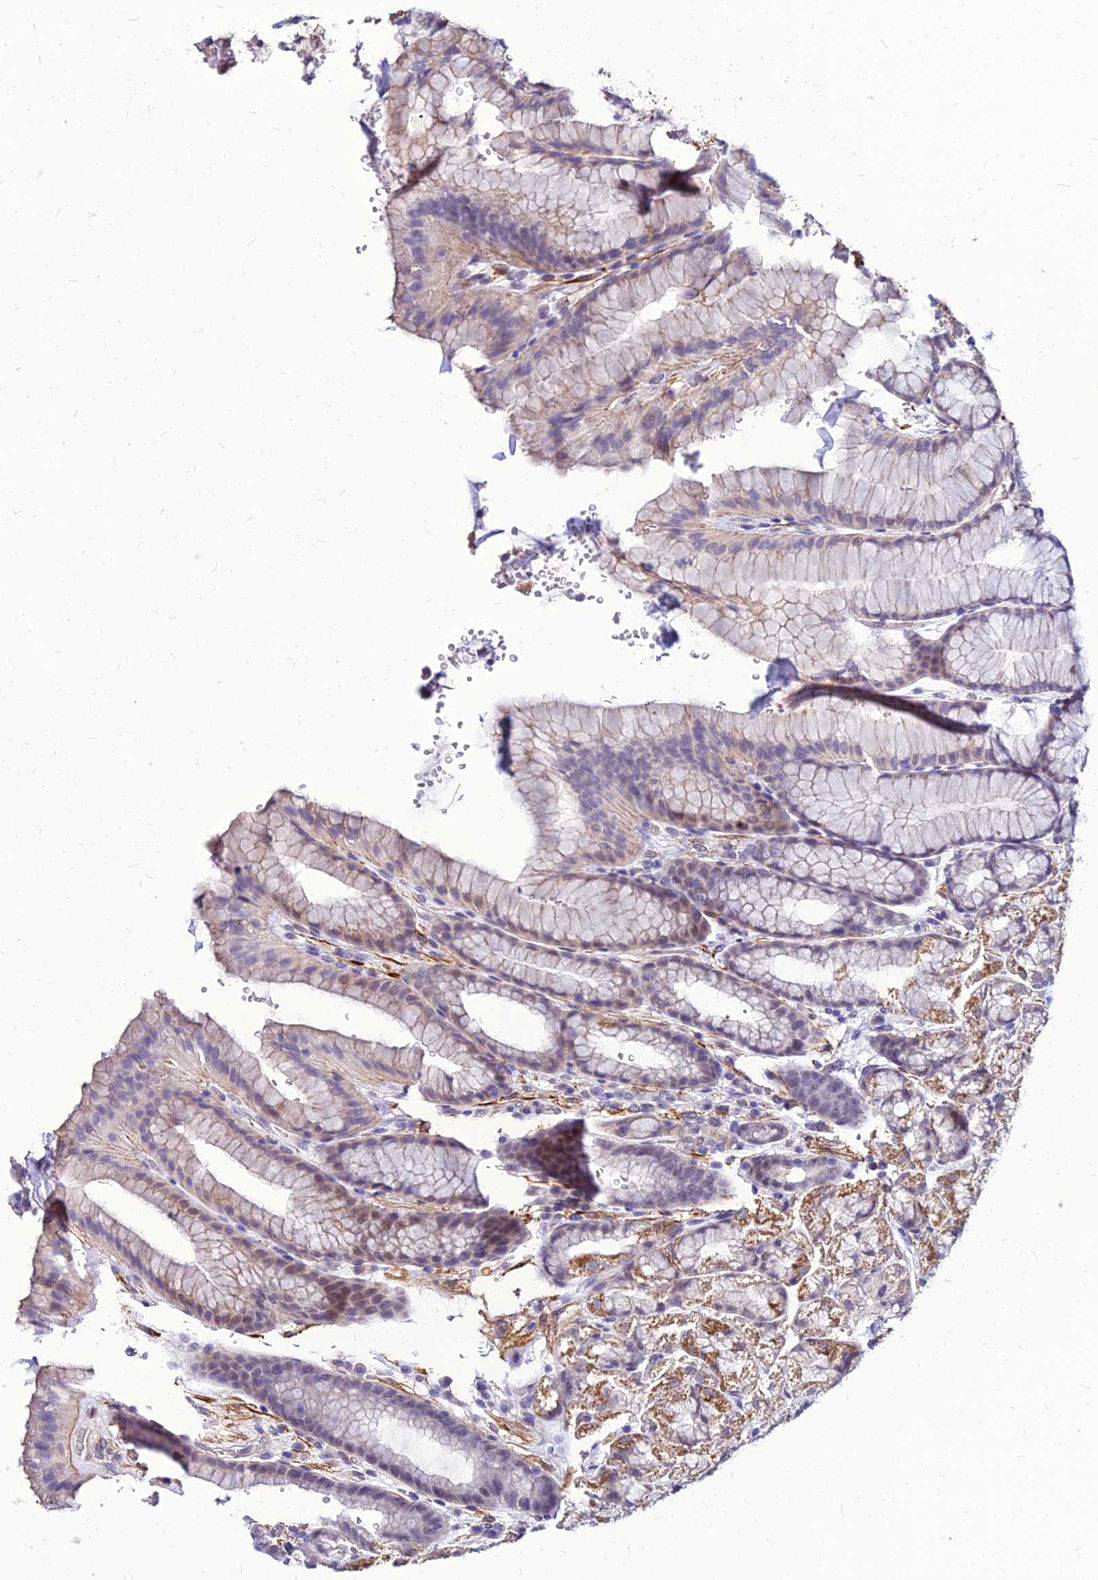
{"staining": {"intensity": "moderate", "quantity": "25%-75%", "location": "cytoplasmic/membranous"}, "tissue": "stomach", "cell_type": "Glandular cells", "image_type": "normal", "snomed": [{"axis": "morphology", "description": "Normal tissue, NOS"}, {"axis": "morphology", "description": "Adenocarcinoma, NOS"}, {"axis": "topography", "description": "Stomach"}], "caption": "Immunohistochemistry staining of benign stomach, which reveals medium levels of moderate cytoplasmic/membranous staining in about 25%-75% of glandular cells indicating moderate cytoplasmic/membranous protein positivity. The staining was performed using DAB (brown) for protein detection and nuclei were counterstained in hematoxylin (blue).", "gene": "YEATS2", "patient": {"sex": "male", "age": 57}}